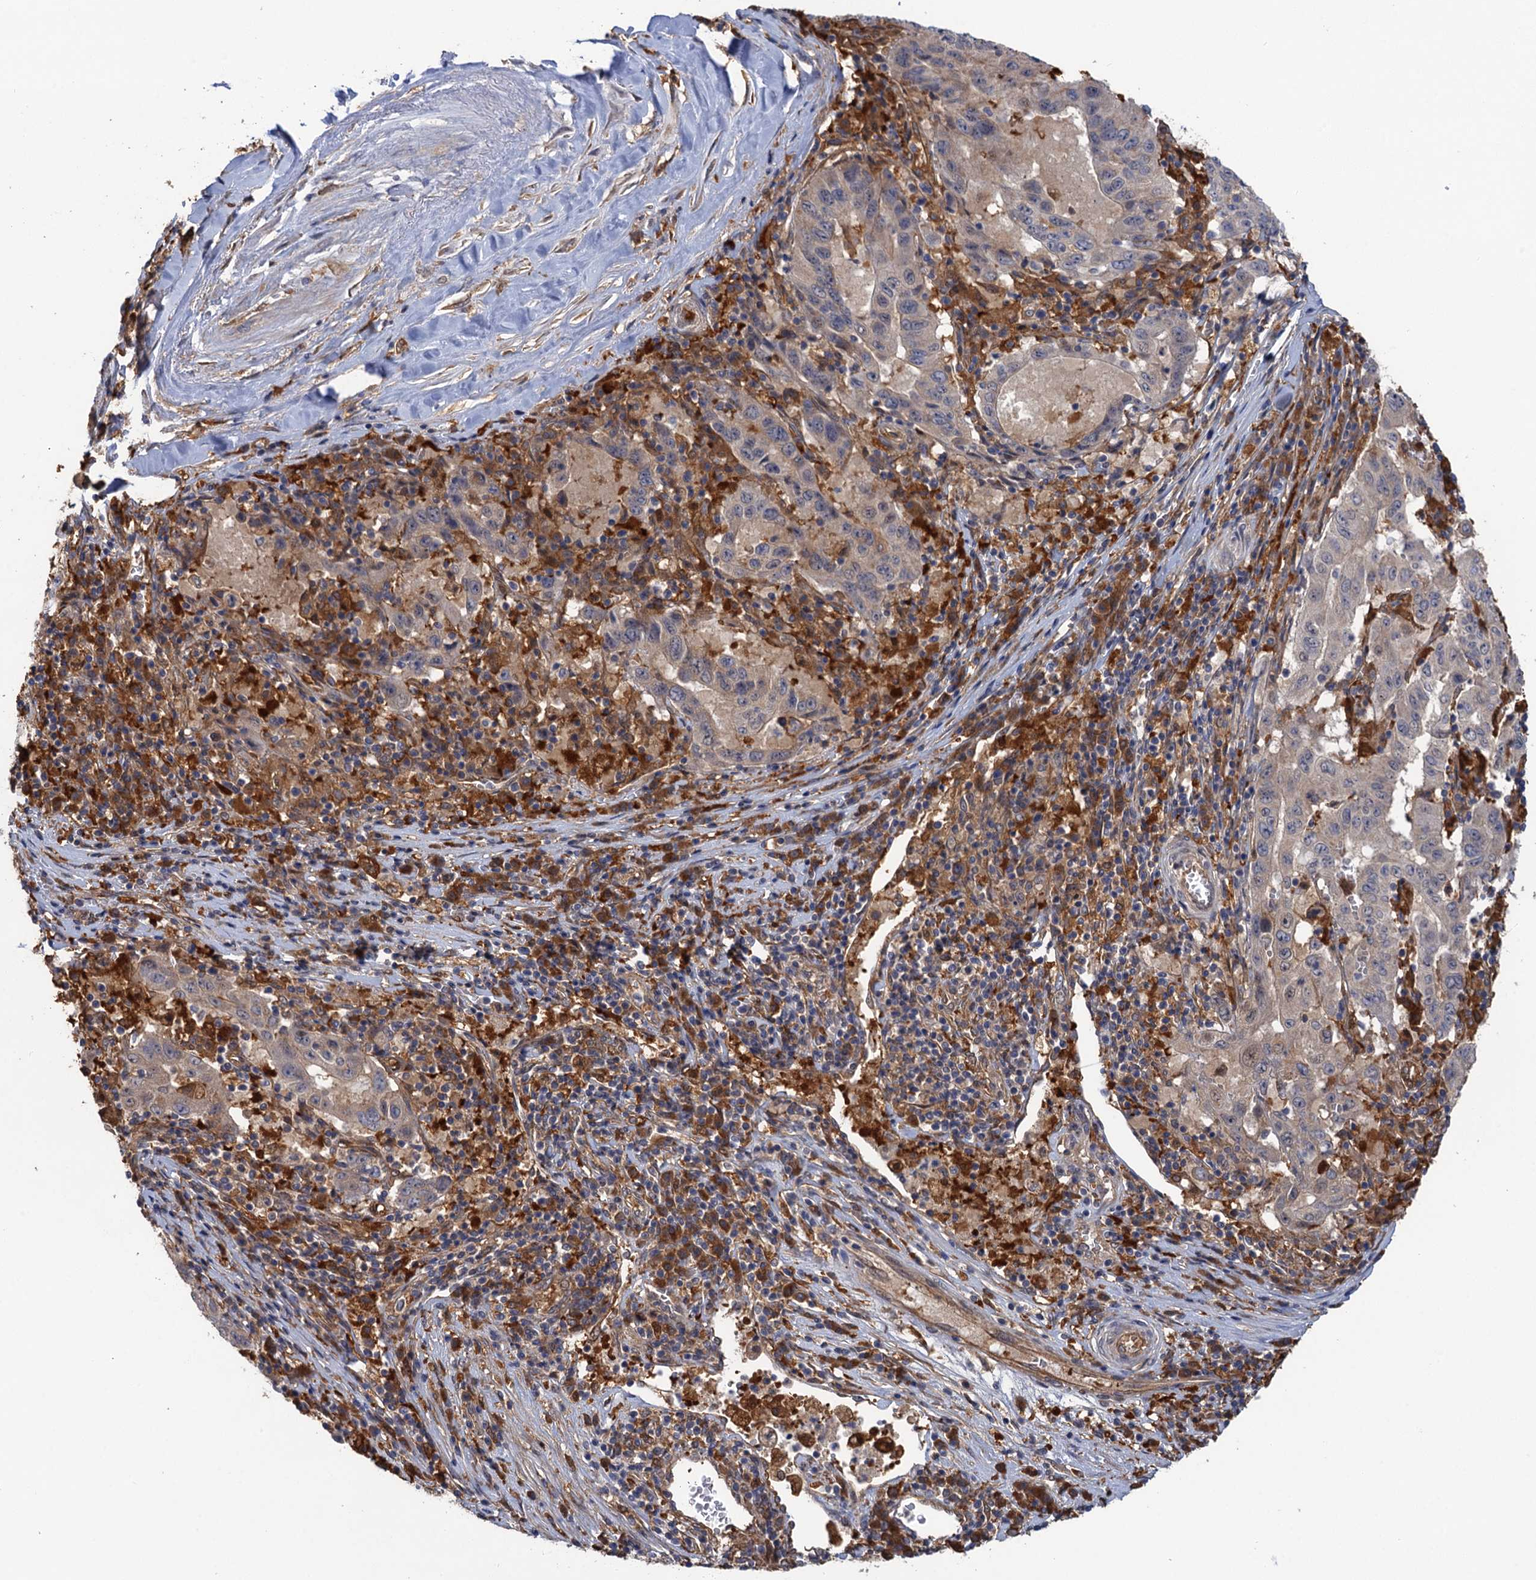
{"staining": {"intensity": "negative", "quantity": "none", "location": "none"}, "tissue": "pancreatic cancer", "cell_type": "Tumor cells", "image_type": "cancer", "snomed": [{"axis": "morphology", "description": "Adenocarcinoma, NOS"}, {"axis": "topography", "description": "Pancreas"}], "caption": "Immunohistochemistry micrograph of neoplastic tissue: adenocarcinoma (pancreatic) stained with DAB exhibits no significant protein expression in tumor cells.", "gene": "NEK8", "patient": {"sex": "male", "age": 63}}